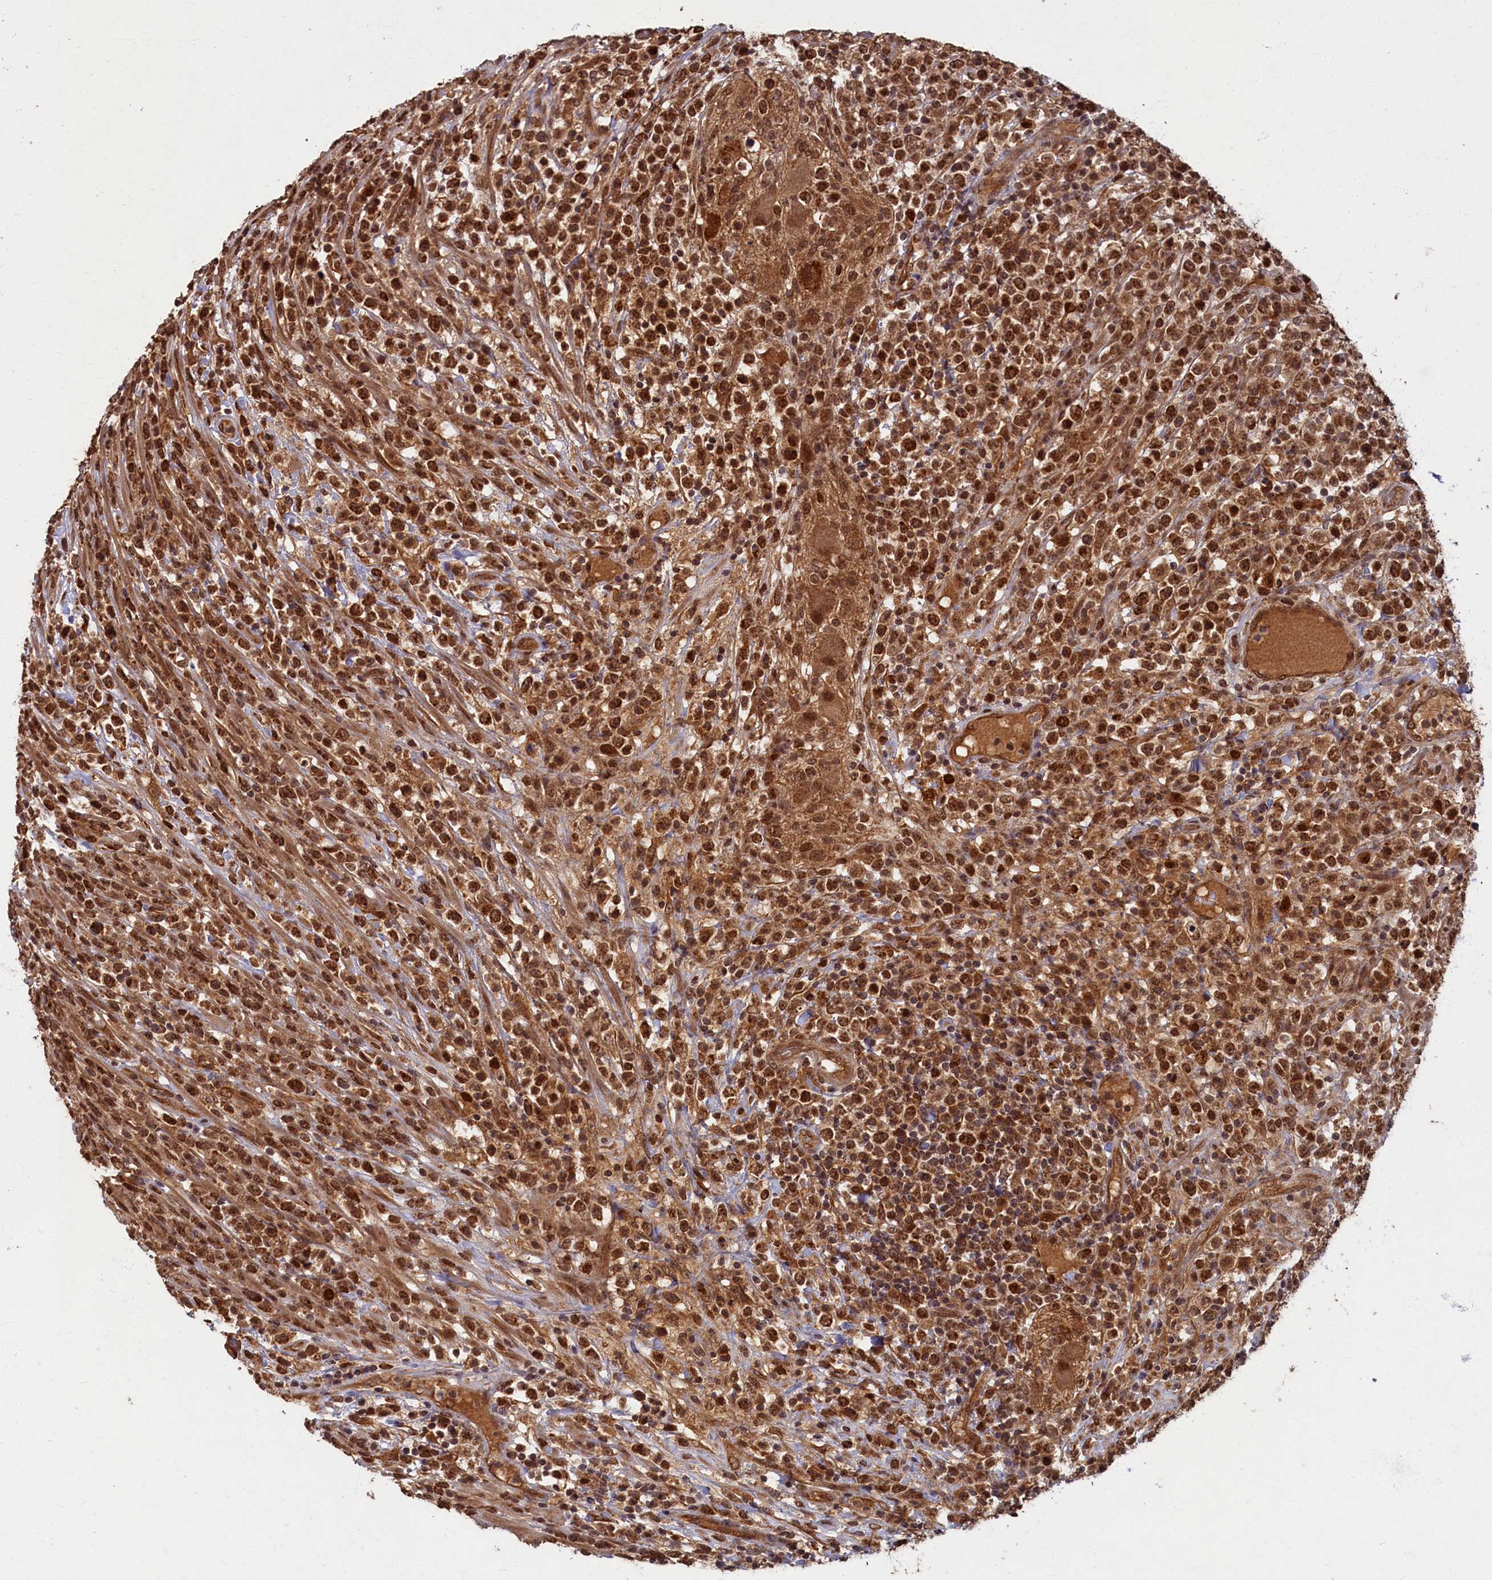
{"staining": {"intensity": "strong", "quantity": ">75%", "location": "cytoplasmic/membranous,nuclear"}, "tissue": "lymphoma", "cell_type": "Tumor cells", "image_type": "cancer", "snomed": [{"axis": "morphology", "description": "Malignant lymphoma, non-Hodgkin's type, High grade"}, {"axis": "topography", "description": "Colon"}], "caption": "There is high levels of strong cytoplasmic/membranous and nuclear expression in tumor cells of lymphoma, as demonstrated by immunohistochemical staining (brown color).", "gene": "BRCA1", "patient": {"sex": "female", "age": 53}}